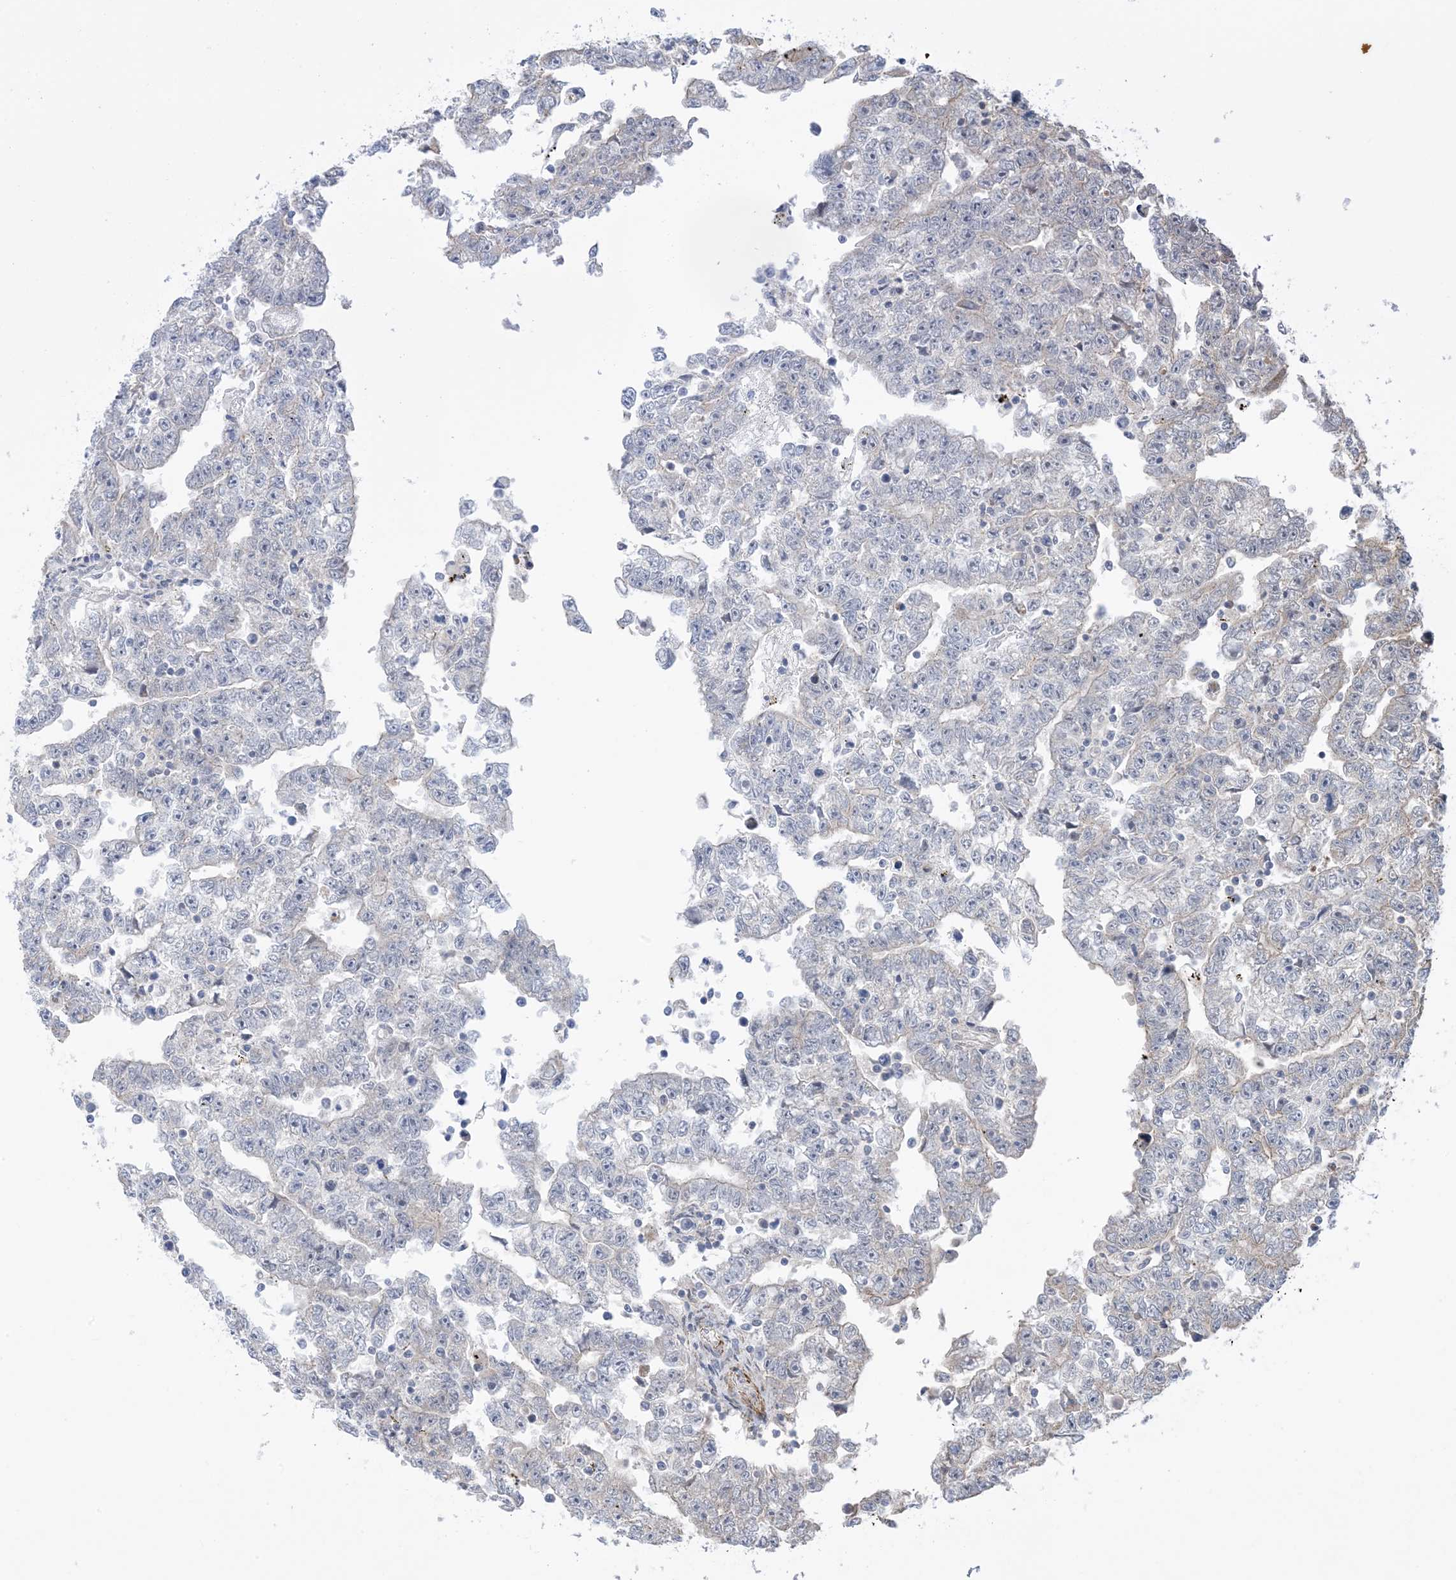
{"staining": {"intensity": "negative", "quantity": "none", "location": "none"}, "tissue": "testis cancer", "cell_type": "Tumor cells", "image_type": "cancer", "snomed": [{"axis": "morphology", "description": "Carcinoma, Embryonal, NOS"}, {"axis": "topography", "description": "Testis"}], "caption": "An image of testis cancer (embryonal carcinoma) stained for a protein demonstrates no brown staining in tumor cells.", "gene": "ZNF8", "patient": {"sex": "male", "age": 25}}